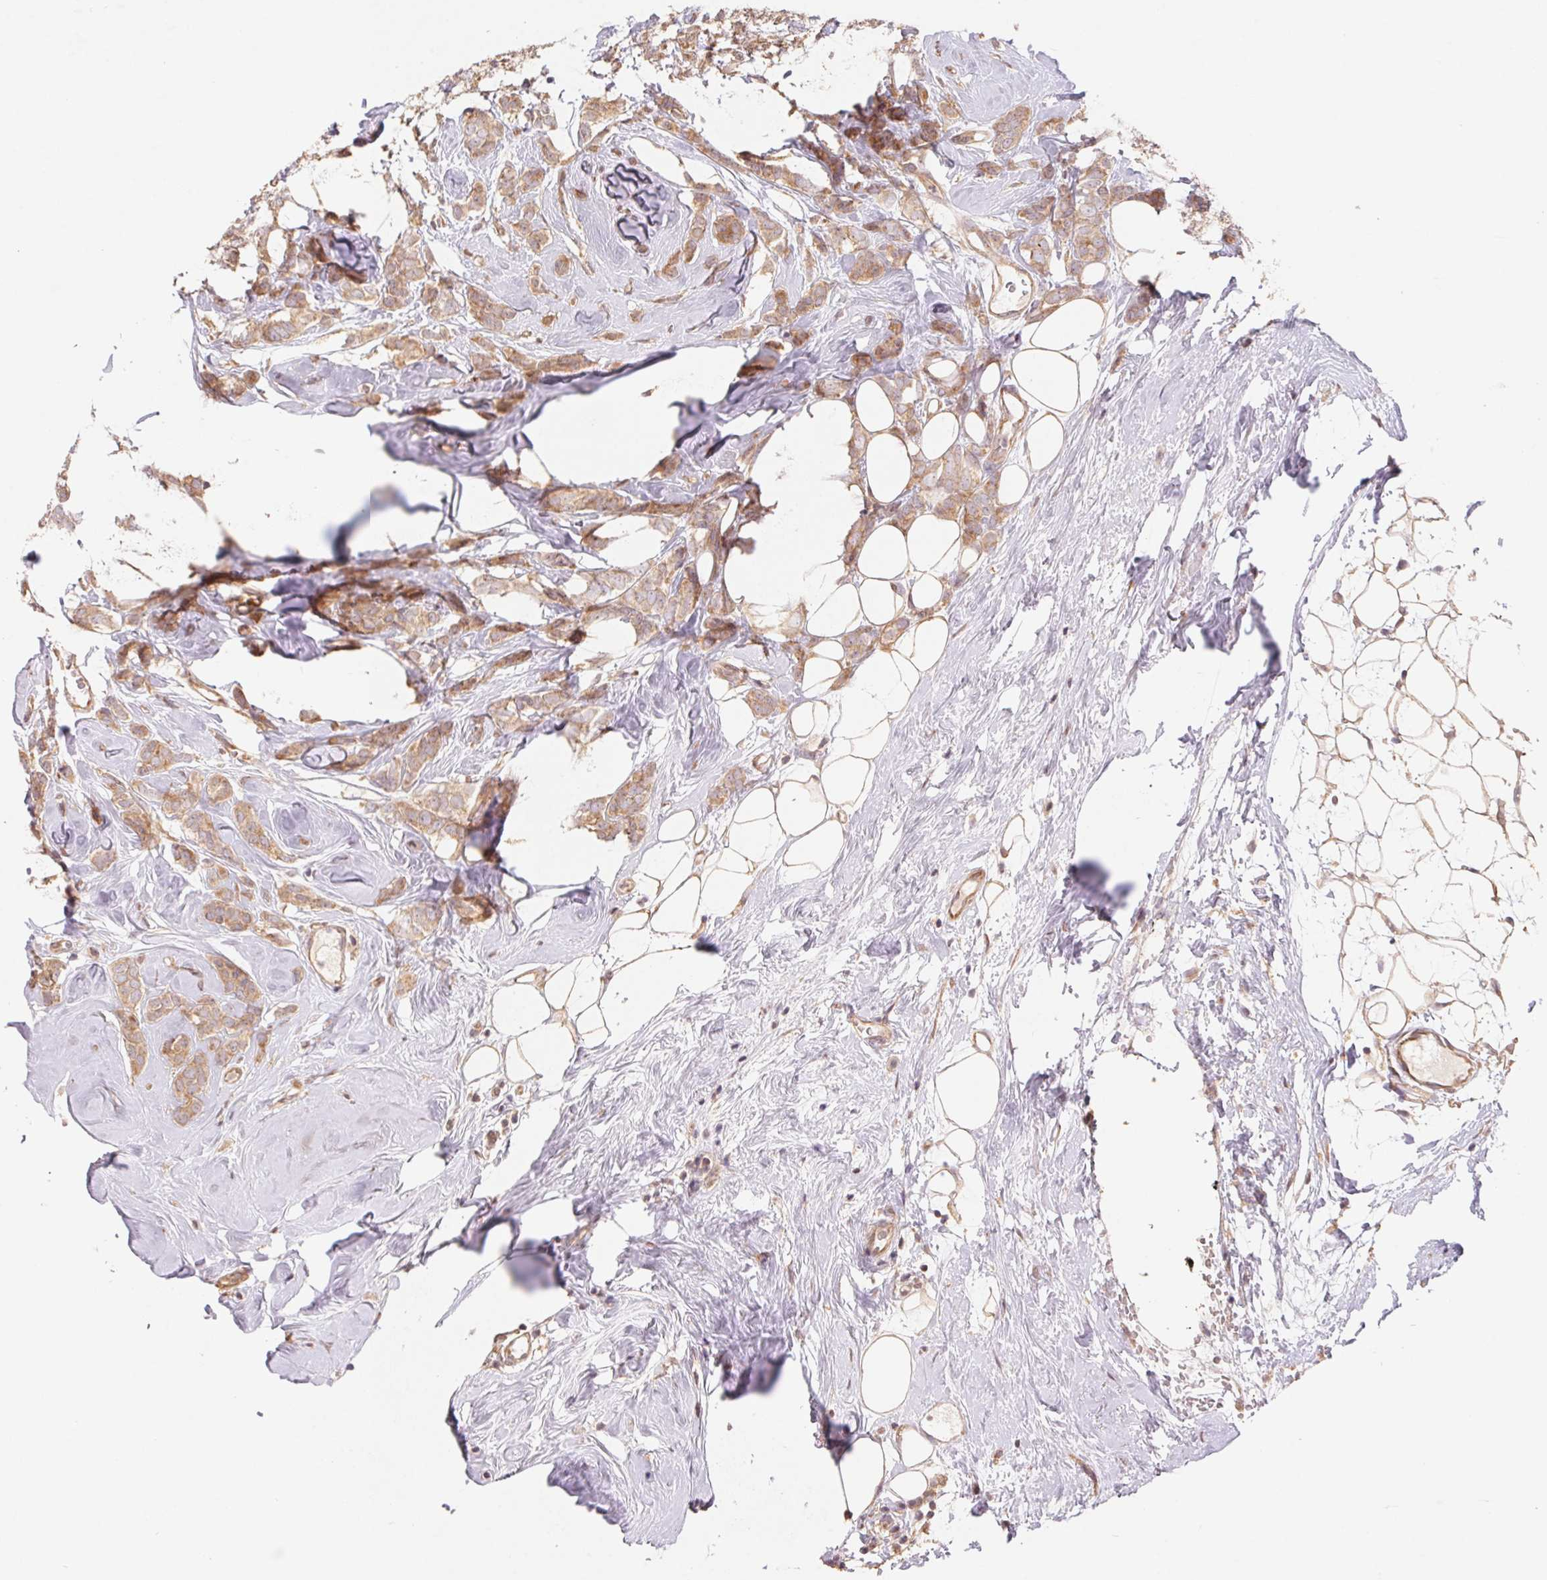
{"staining": {"intensity": "moderate", "quantity": ">75%", "location": "cytoplasmic/membranous"}, "tissue": "breast cancer", "cell_type": "Tumor cells", "image_type": "cancer", "snomed": [{"axis": "morphology", "description": "Lobular carcinoma"}, {"axis": "topography", "description": "Breast"}], "caption": "Immunohistochemical staining of human lobular carcinoma (breast) reveals moderate cytoplasmic/membranous protein staining in approximately >75% of tumor cells.", "gene": "RPL27A", "patient": {"sex": "female", "age": 49}}